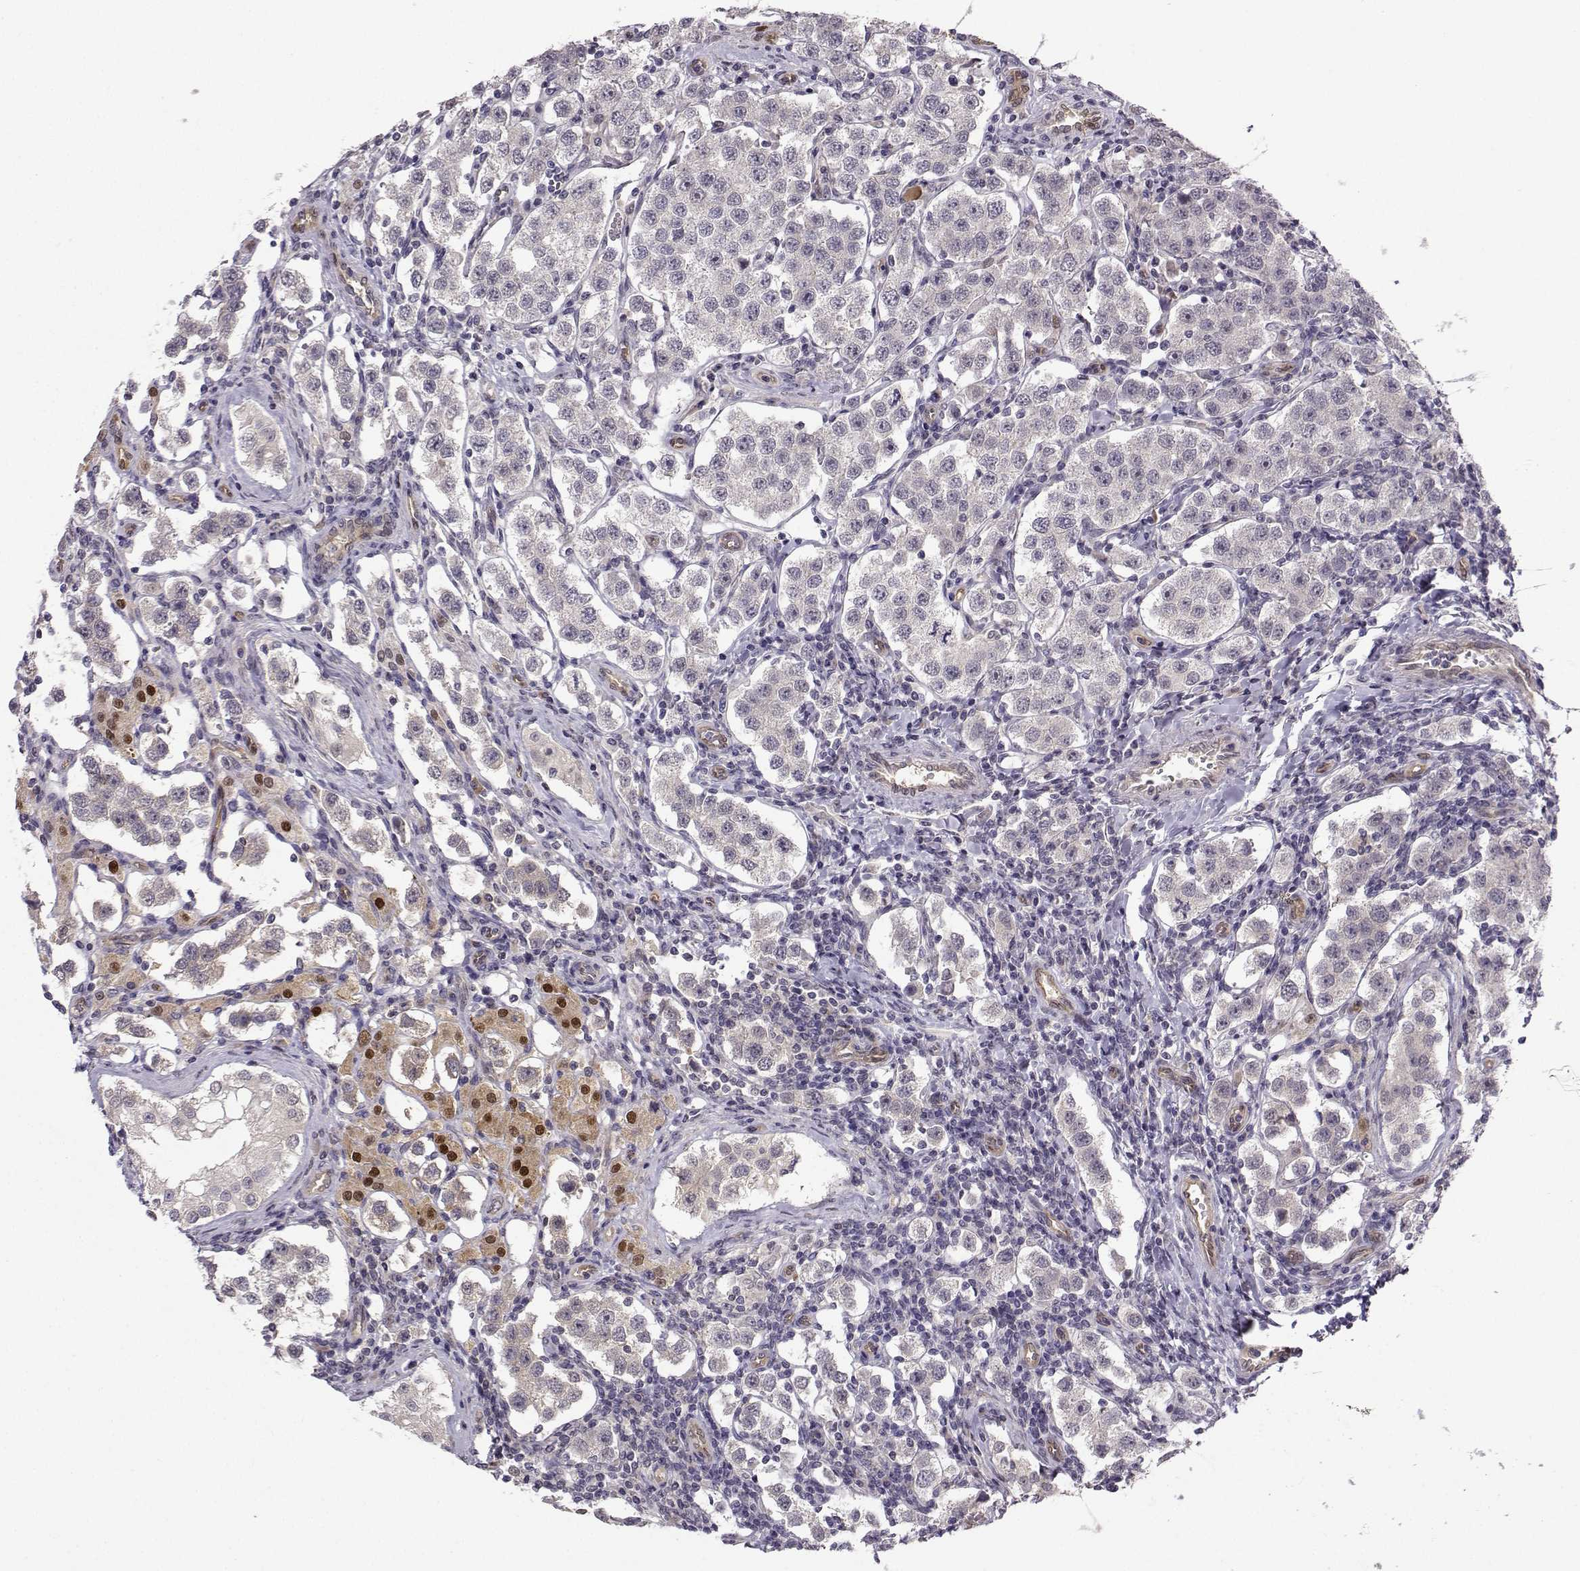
{"staining": {"intensity": "moderate", "quantity": "<25%", "location": "cytoplasmic/membranous,nuclear"}, "tissue": "testis cancer", "cell_type": "Tumor cells", "image_type": "cancer", "snomed": [{"axis": "morphology", "description": "Seminoma, NOS"}, {"axis": "topography", "description": "Testis"}], "caption": "Immunohistochemical staining of human testis cancer shows moderate cytoplasmic/membranous and nuclear protein staining in about <25% of tumor cells. (IHC, brightfield microscopy, high magnification).", "gene": "NQO1", "patient": {"sex": "male", "age": 37}}